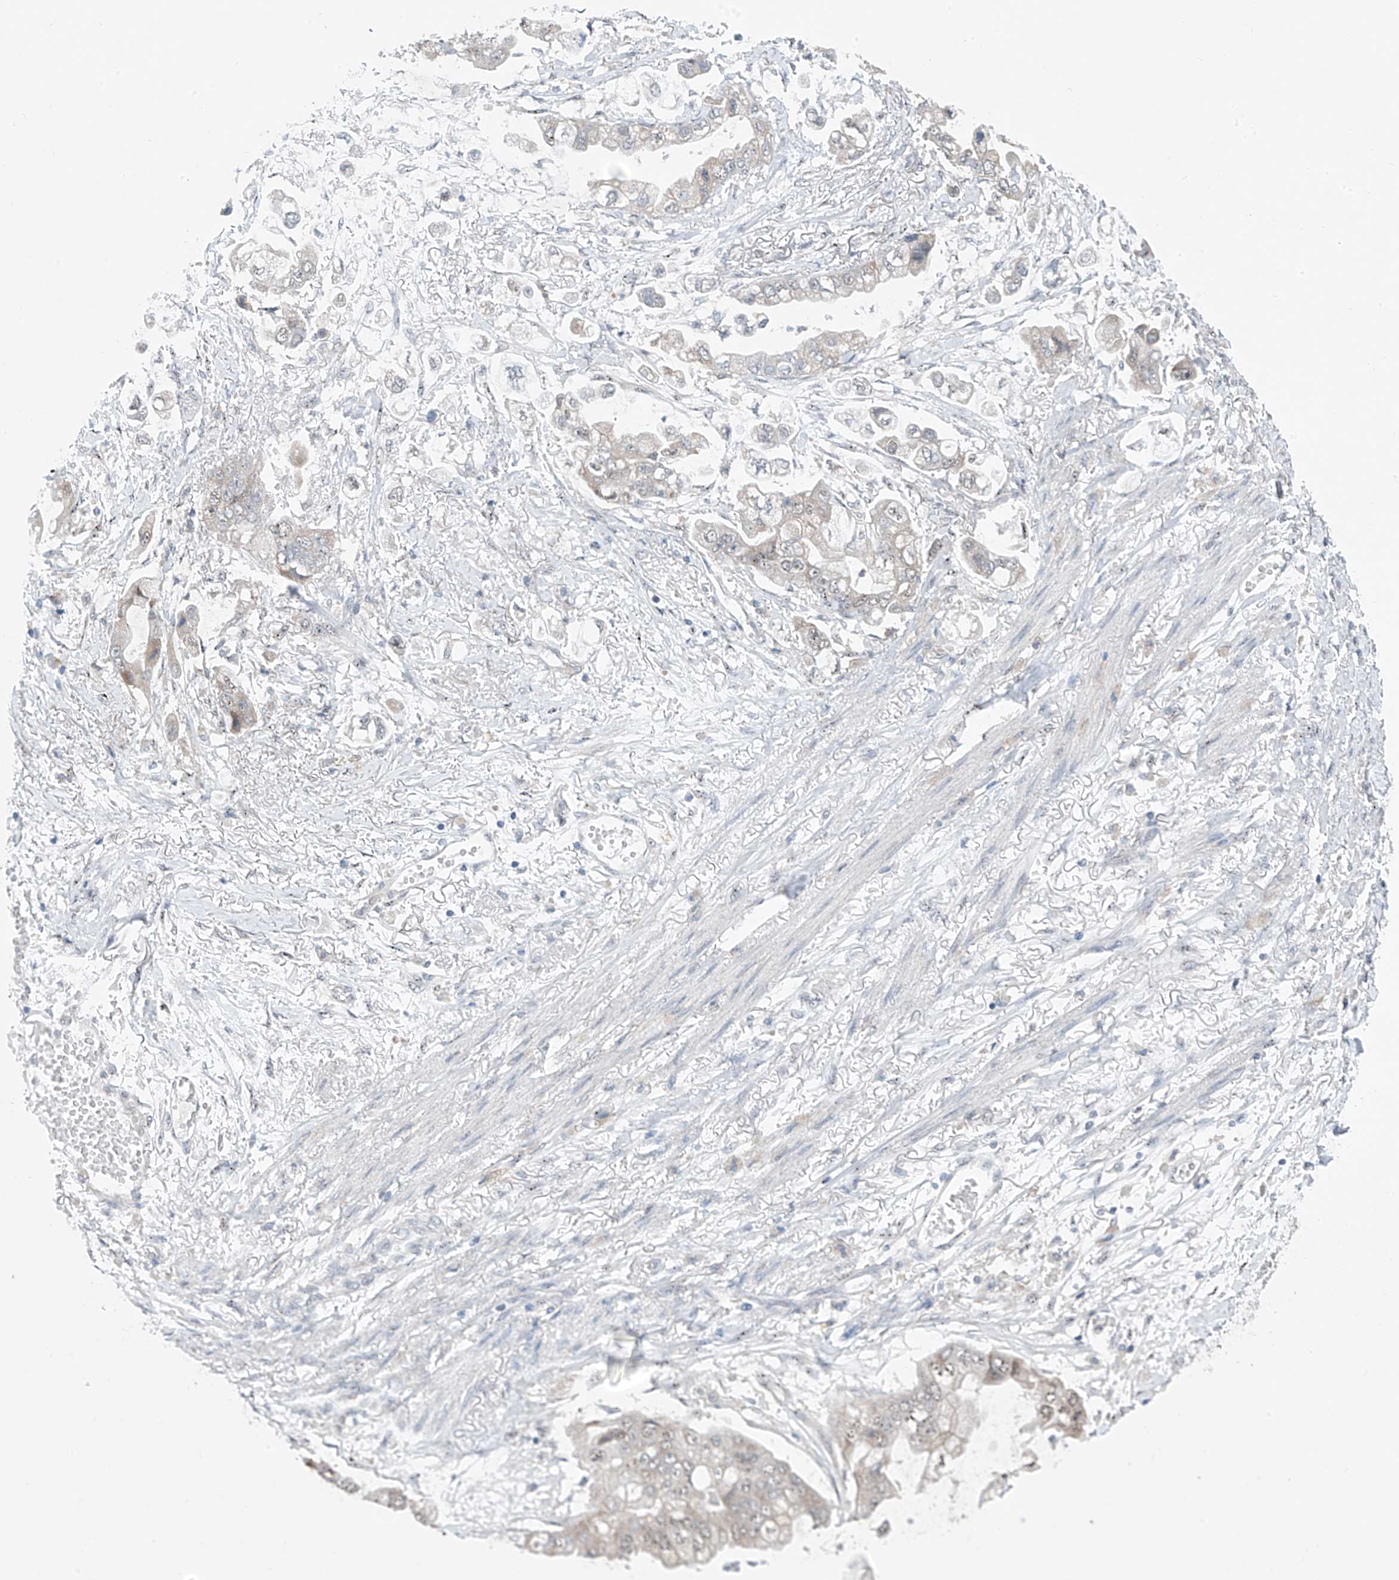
{"staining": {"intensity": "weak", "quantity": "<25%", "location": "cytoplasmic/membranous,nuclear"}, "tissue": "stomach cancer", "cell_type": "Tumor cells", "image_type": "cancer", "snomed": [{"axis": "morphology", "description": "Adenocarcinoma, NOS"}, {"axis": "topography", "description": "Stomach"}], "caption": "Stomach cancer (adenocarcinoma) was stained to show a protein in brown. There is no significant expression in tumor cells. (DAB IHC with hematoxylin counter stain).", "gene": "RPL4", "patient": {"sex": "male", "age": 62}}